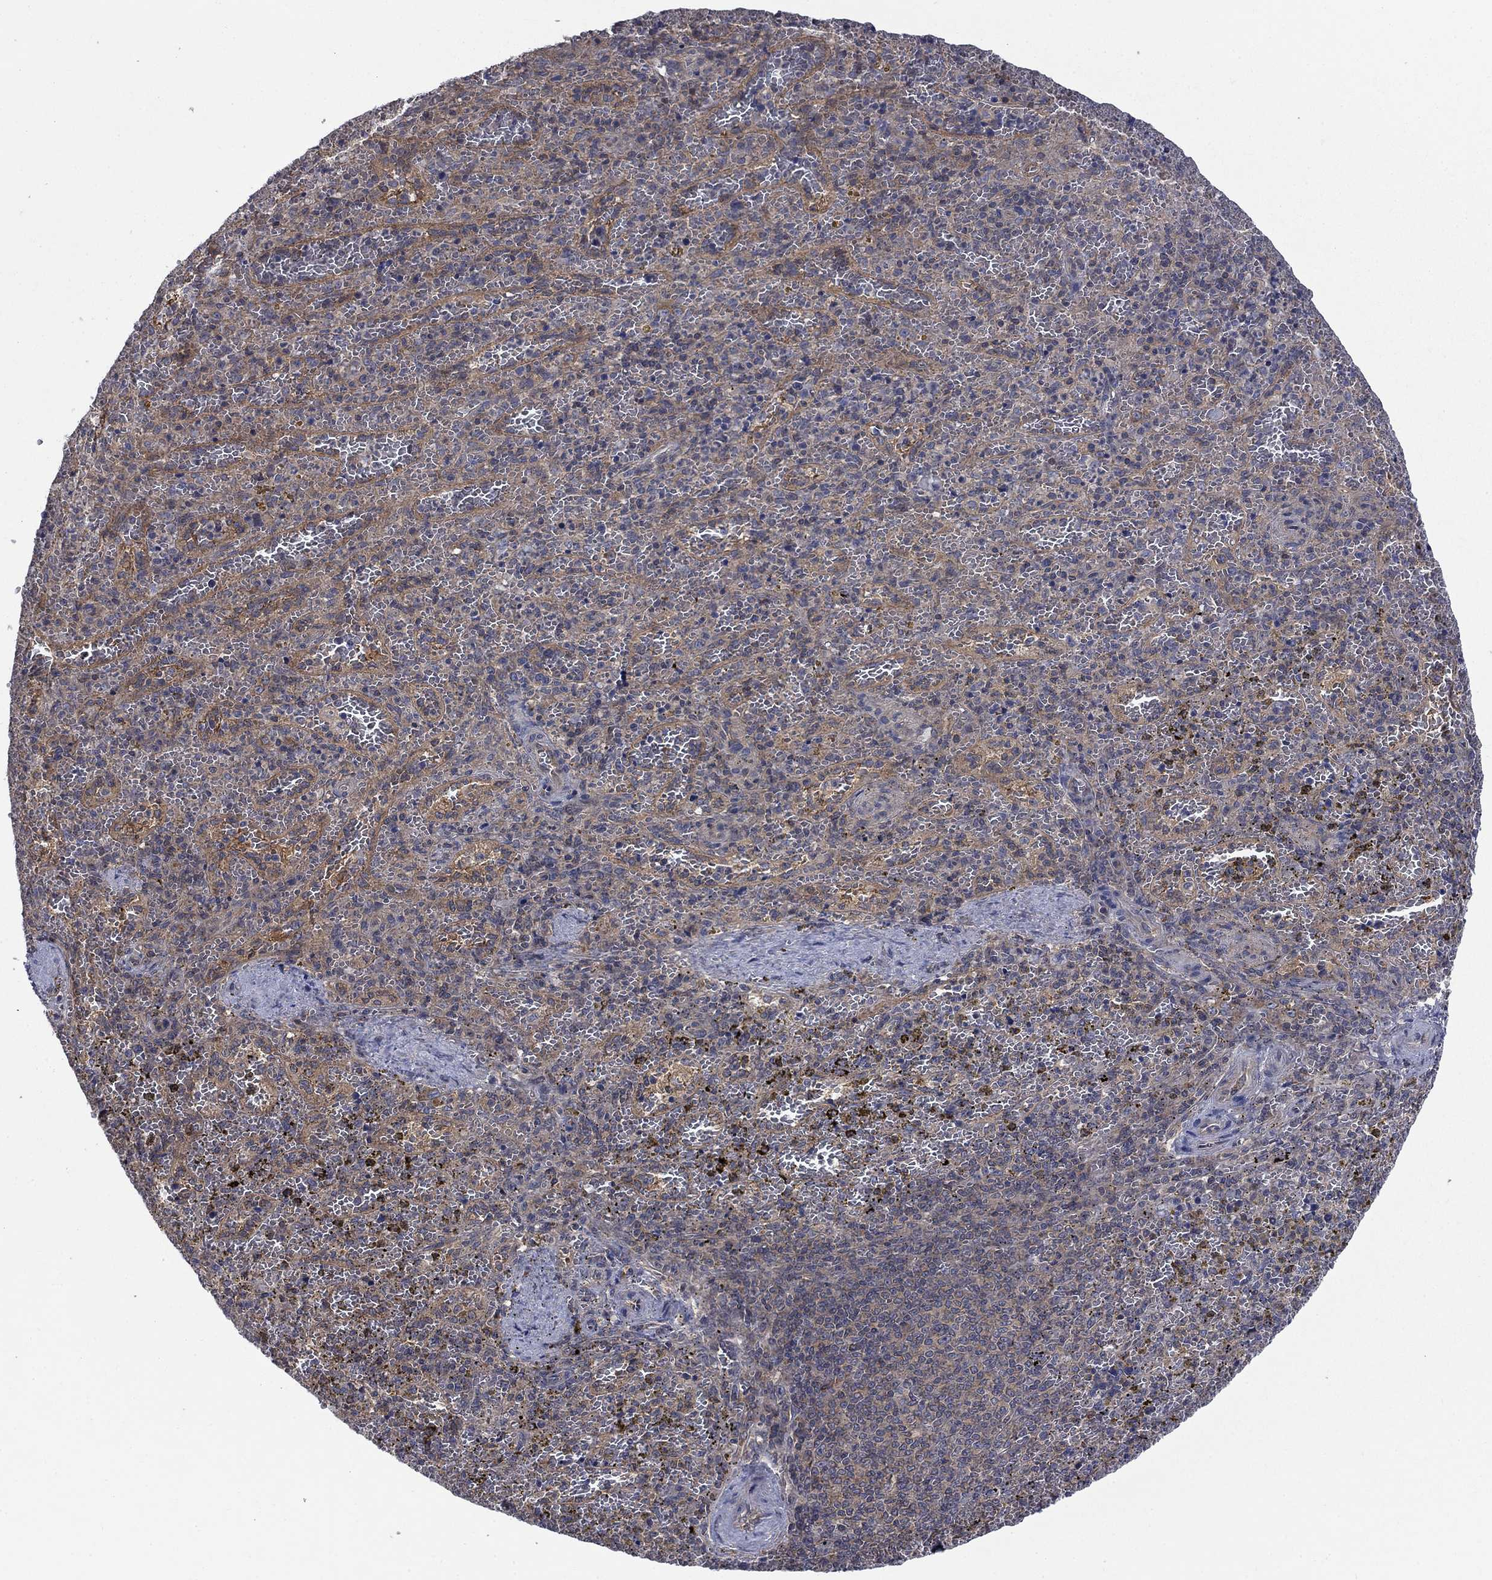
{"staining": {"intensity": "negative", "quantity": "none", "location": "none"}, "tissue": "spleen", "cell_type": "Cells in red pulp", "image_type": "normal", "snomed": [{"axis": "morphology", "description": "Normal tissue, NOS"}, {"axis": "topography", "description": "Spleen"}], "caption": "Cells in red pulp show no significant positivity in normal spleen. The staining is performed using DAB brown chromogen with nuclei counter-stained in using hematoxylin.", "gene": "PDZD2", "patient": {"sex": "female", "age": 50}}